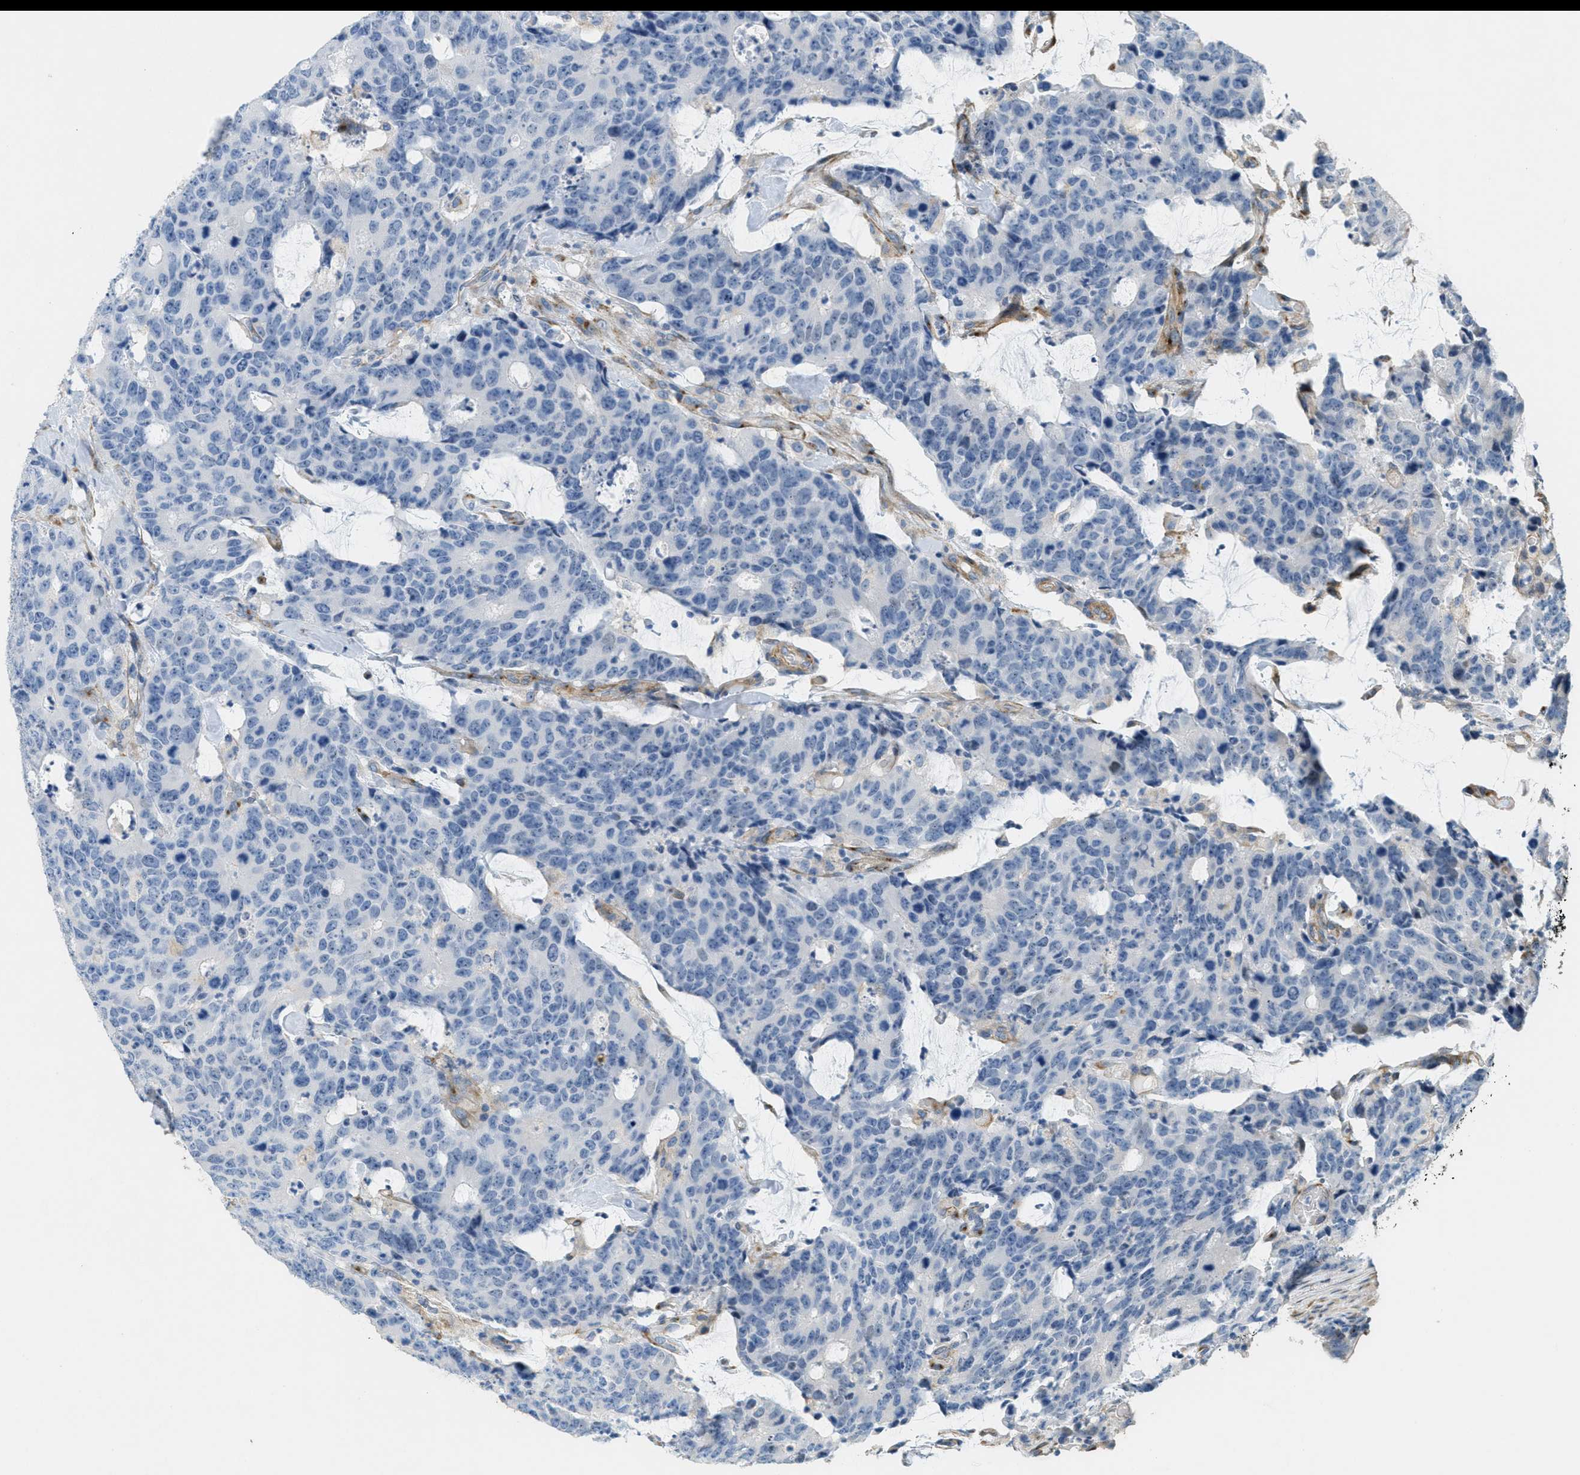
{"staining": {"intensity": "negative", "quantity": "none", "location": "none"}, "tissue": "colorectal cancer", "cell_type": "Tumor cells", "image_type": "cancer", "snomed": [{"axis": "morphology", "description": "Adenocarcinoma, NOS"}, {"axis": "topography", "description": "Colon"}], "caption": "Tumor cells are negative for brown protein staining in adenocarcinoma (colorectal).", "gene": "ADCY5", "patient": {"sex": "female", "age": 86}}